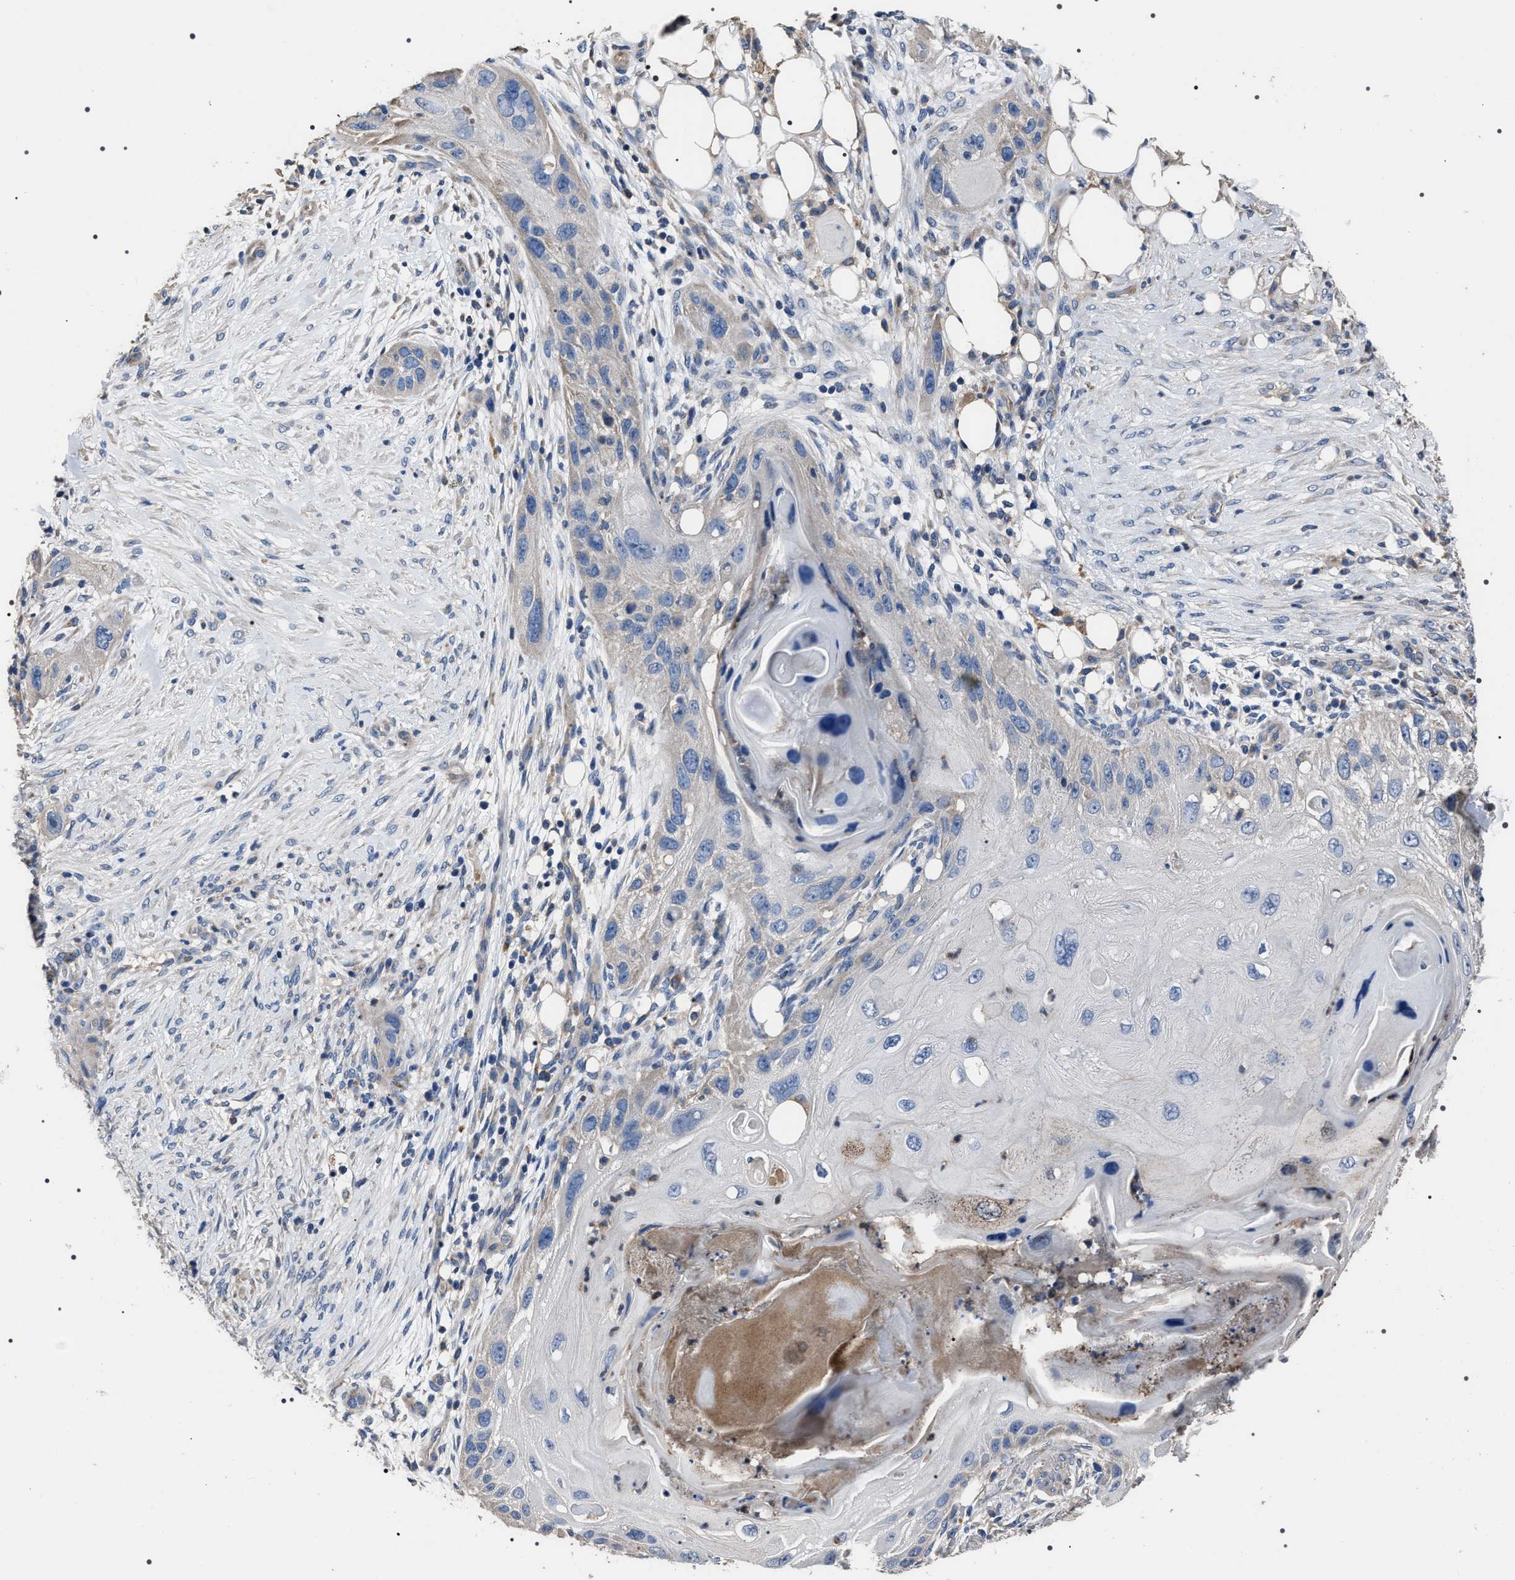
{"staining": {"intensity": "negative", "quantity": "none", "location": "none"}, "tissue": "skin cancer", "cell_type": "Tumor cells", "image_type": "cancer", "snomed": [{"axis": "morphology", "description": "Squamous cell carcinoma, NOS"}, {"axis": "topography", "description": "Skin"}], "caption": "Skin cancer was stained to show a protein in brown. There is no significant staining in tumor cells.", "gene": "TRIM54", "patient": {"sex": "female", "age": 77}}